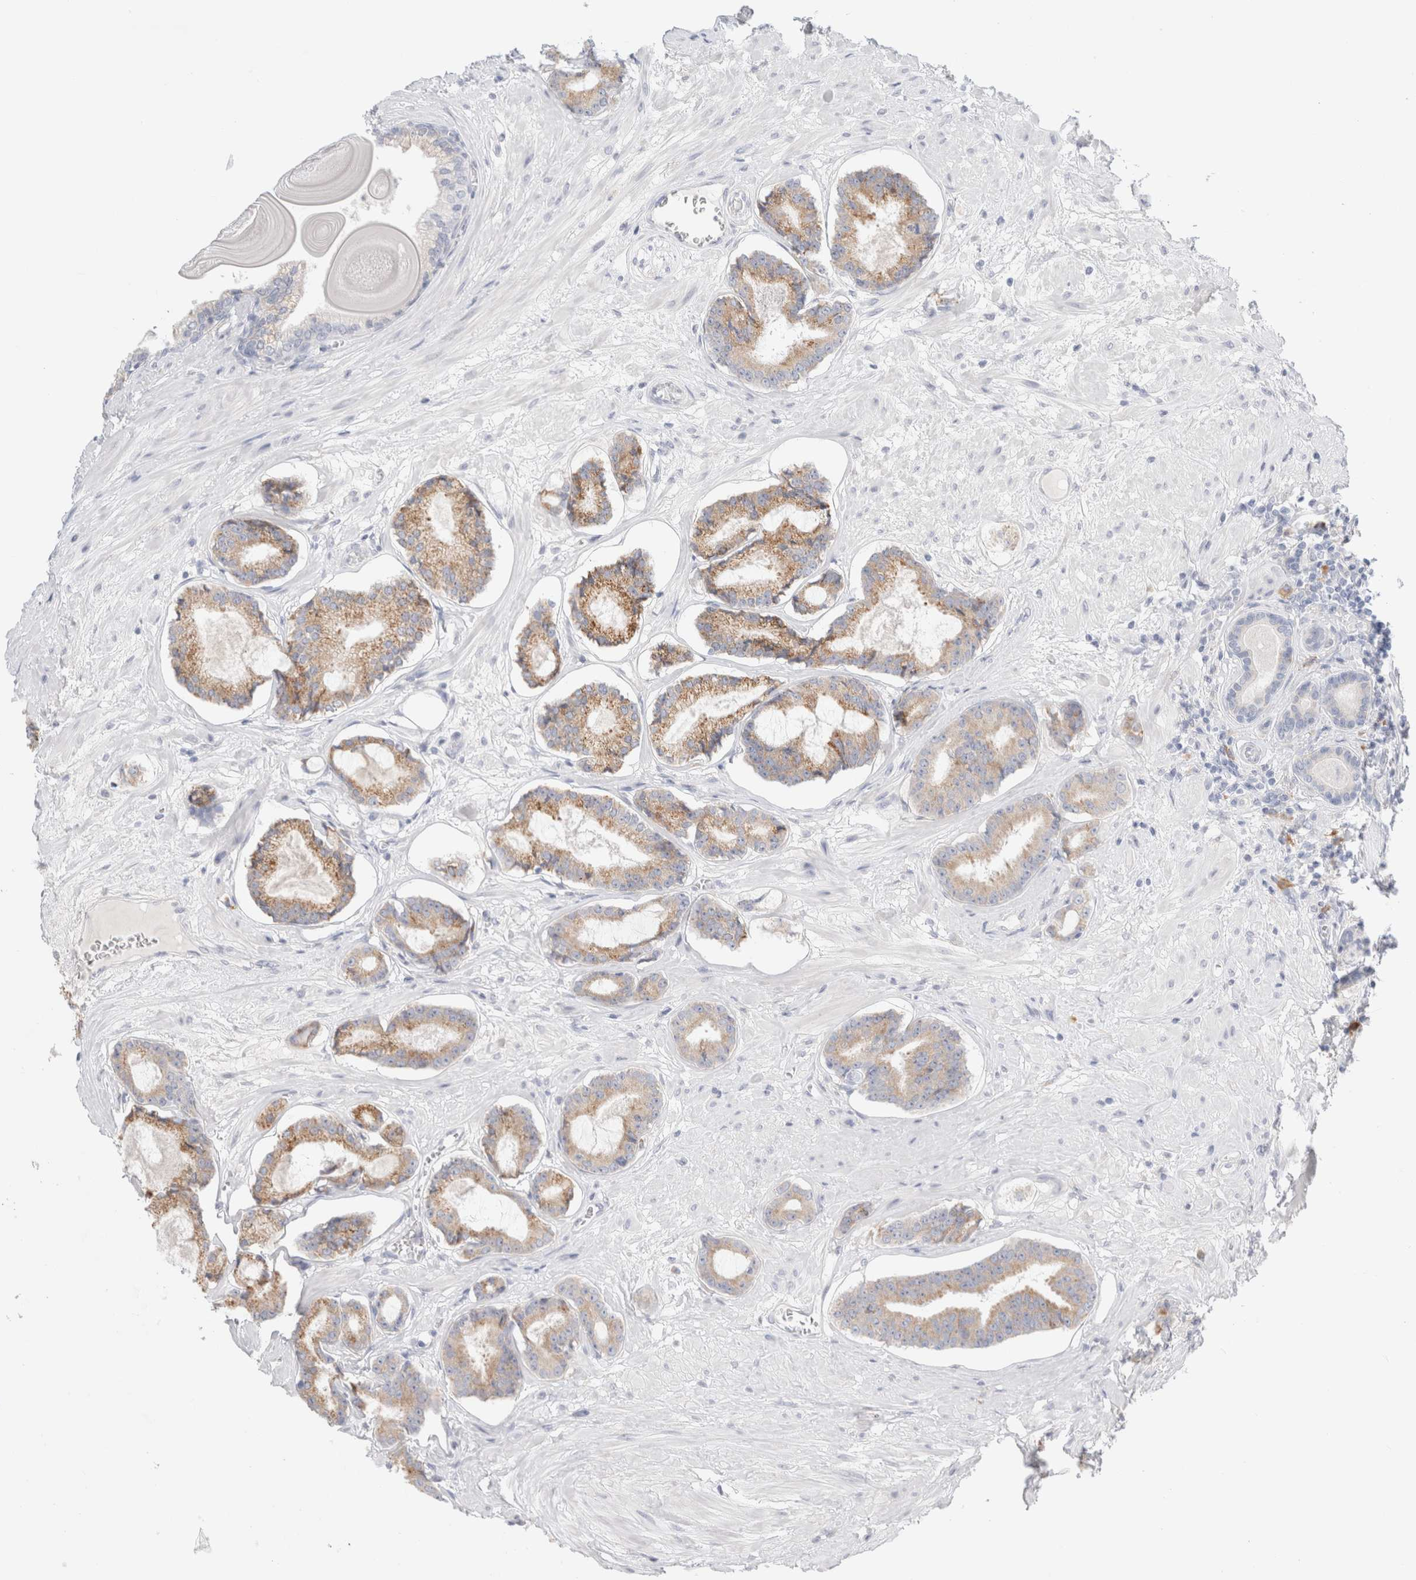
{"staining": {"intensity": "moderate", "quantity": ">75%", "location": "cytoplasmic/membranous"}, "tissue": "prostate cancer", "cell_type": "Tumor cells", "image_type": "cancer", "snomed": [{"axis": "morphology", "description": "Adenocarcinoma, Low grade"}, {"axis": "topography", "description": "Prostate"}], "caption": "Human prostate adenocarcinoma (low-grade) stained with a brown dye exhibits moderate cytoplasmic/membranous positive staining in approximately >75% of tumor cells.", "gene": "CSK", "patient": {"sex": "male", "age": 60}}